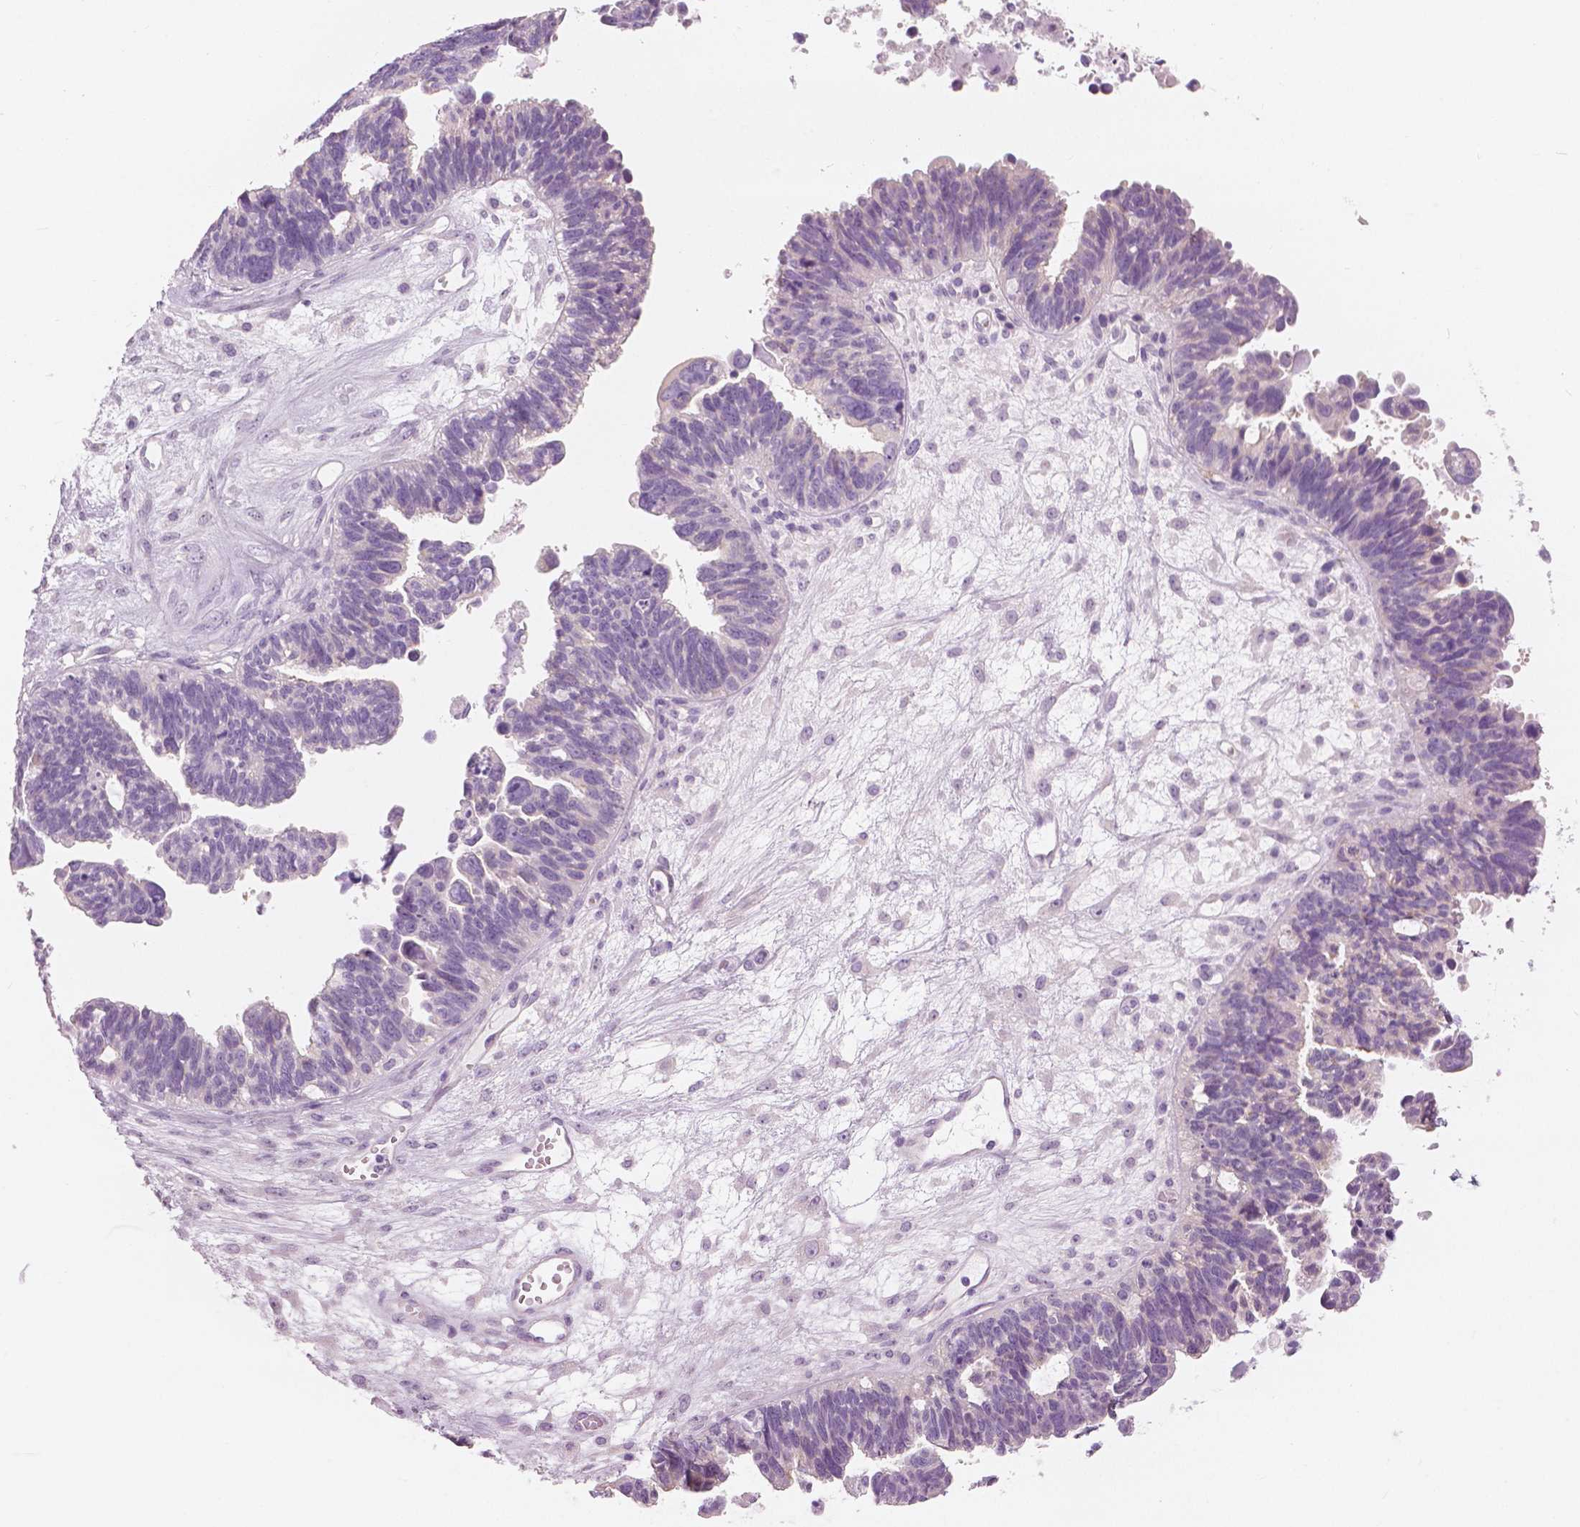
{"staining": {"intensity": "negative", "quantity": "none", "location": "none"}, "tissue": "ovarian cancer", "cell_type": "Tumor cells", "image_type": "cancer", "snomed": [{"axis": "morphology", "description": "Cystadenocarcinoma, serous, NOS"}, {"axis": "topography", "description": "Ovary"}], "caption": "DAB immunohistochemical staining of human ovarian serous cystadenocarcinoma demonstrates no significant expression in tumor cells.", "gene": "SLC24A1", "patient": {"sex": "female", "age": 60}}